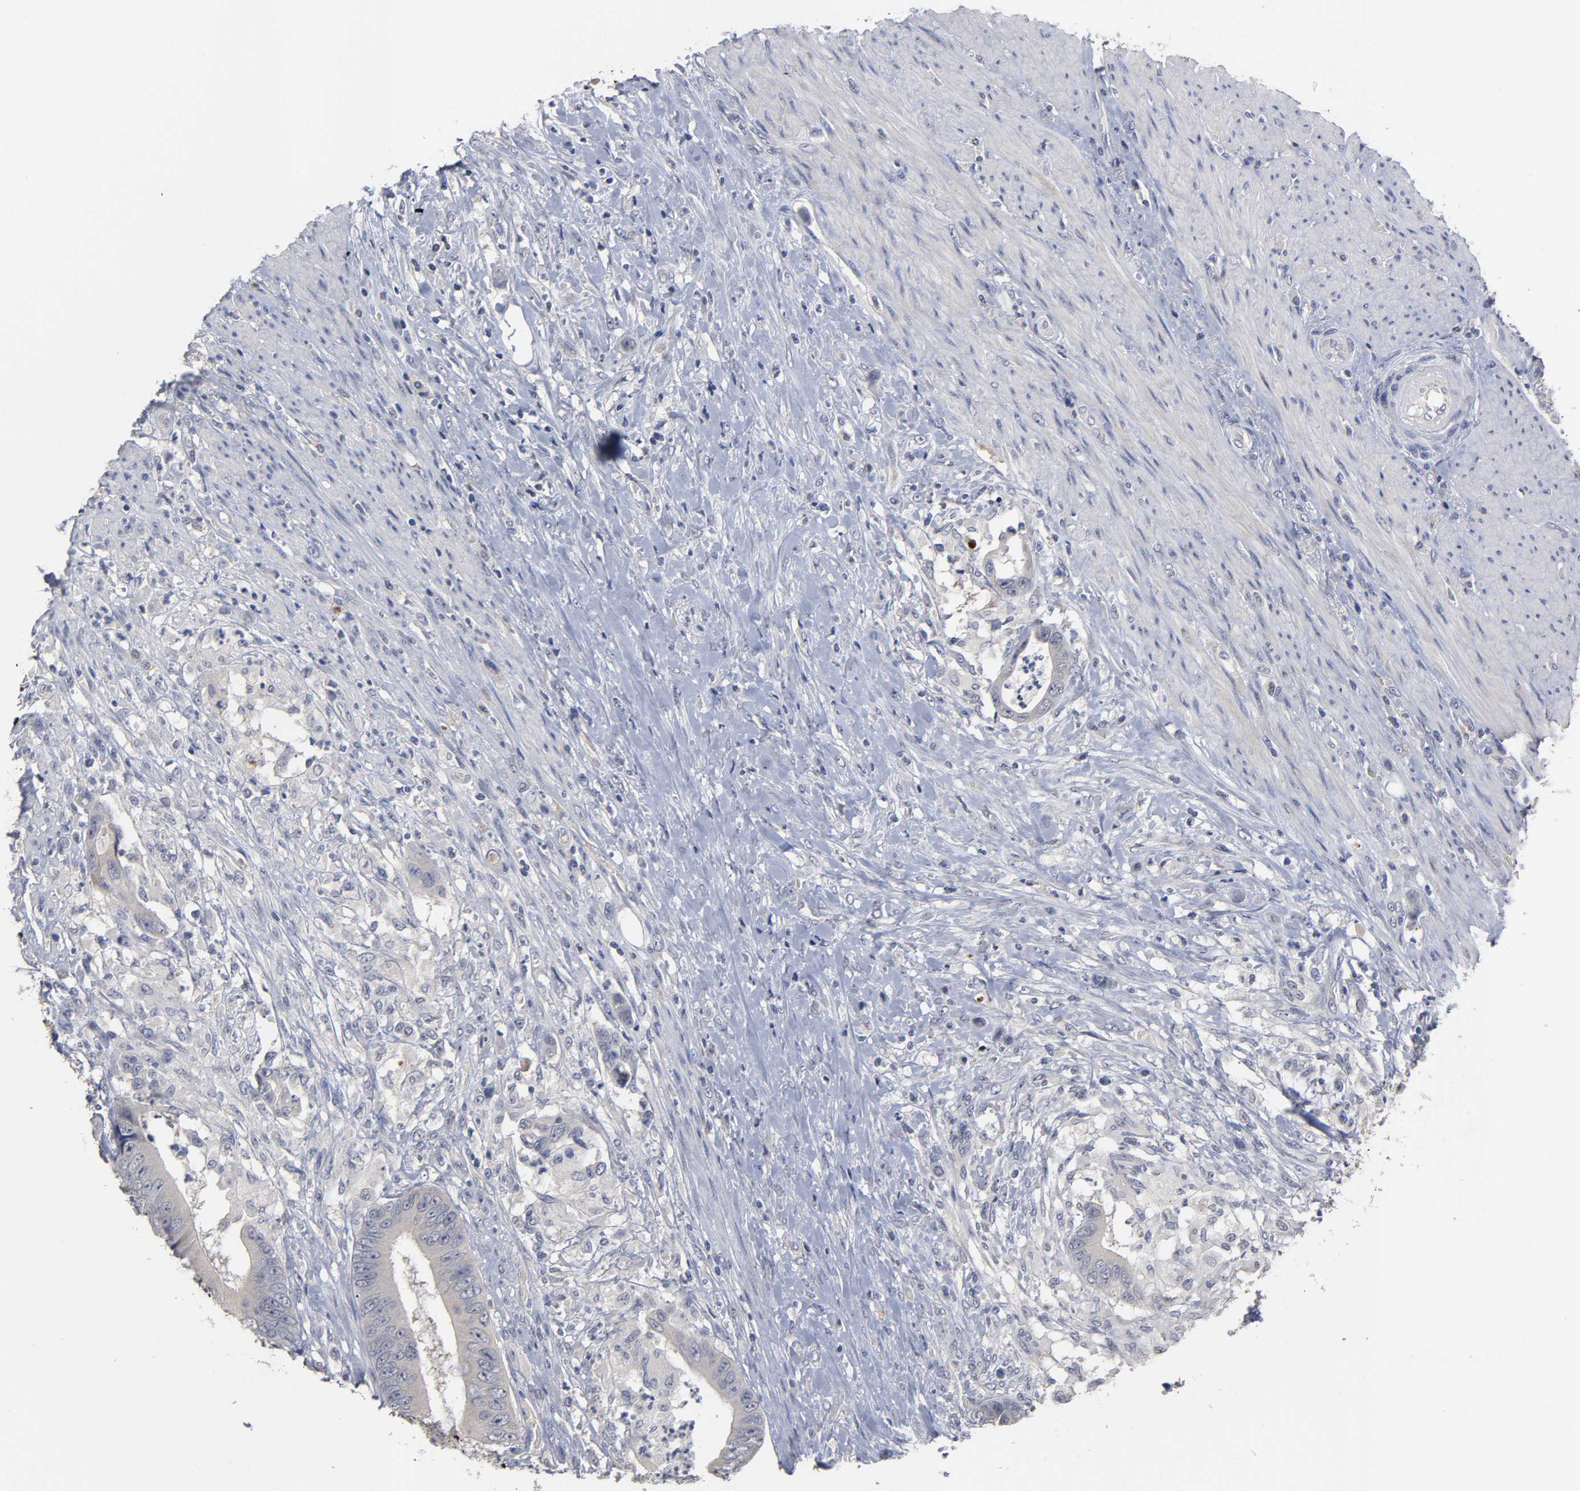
{"staining": {"intensity": "negative", "quantity": "none", "location": "none"}, "tissue": "colorectal cancer", "cell_type": "Tumor cells", "image_type": "cancer", "snomed": [{"axis": "morphology", "description": "Adenocarcinoma, NOS"}, {"axis": "topography", "description": "Rectum"}], "caption": "This is an IHC image of colorectal cancer. There is no expression in tumor cells.", "gene": "OVOL1", "patient": {"sex": "female", "age": 77}}